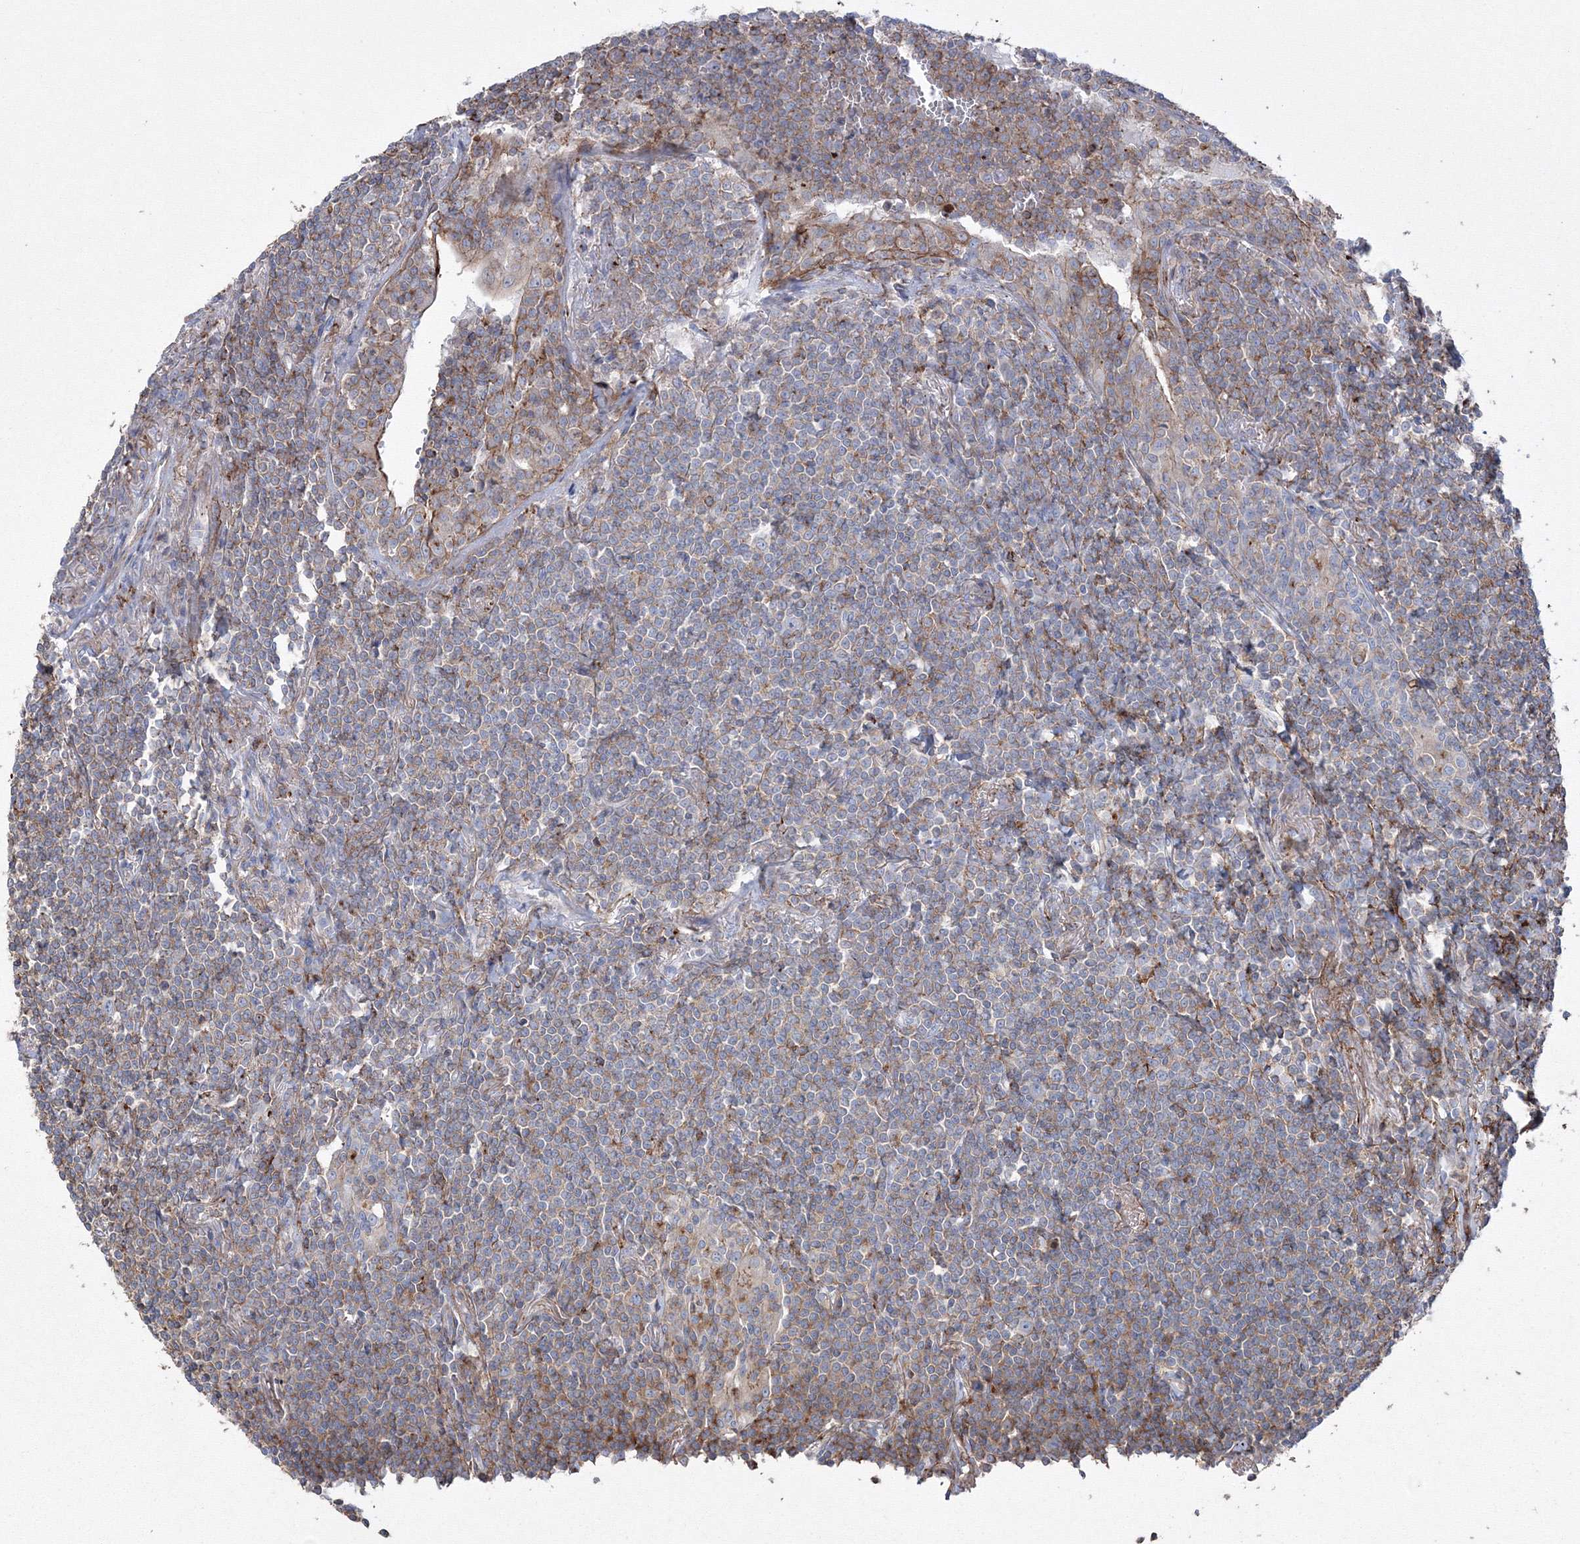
{"staining": {"intensity": "moderate", "quantity": "<25%", "location": "cytoplasmic/membranous"}, "tissue": "lymphoma", "cell_type": "Tumor cells", "image_type": "cancer", "snomed": [{"axis": "morphology", "description": "Malignant lymphoma, non-Hodgkin's type, Low grade"}, {"axis": "topography", "description": "Lung"}], "caption": "Immunohistochemistry (IHC) micrograph of neoplastic tissue: lymphoma stained using IHC shows low levels of moderate protein expression localized specifically in the cytoplasmic/membranous of tumor cells, appearing as a cytoplasmic/membranous brown color.", "gene": "GPR82", "patient": {"sex": "female", "age": 71}}